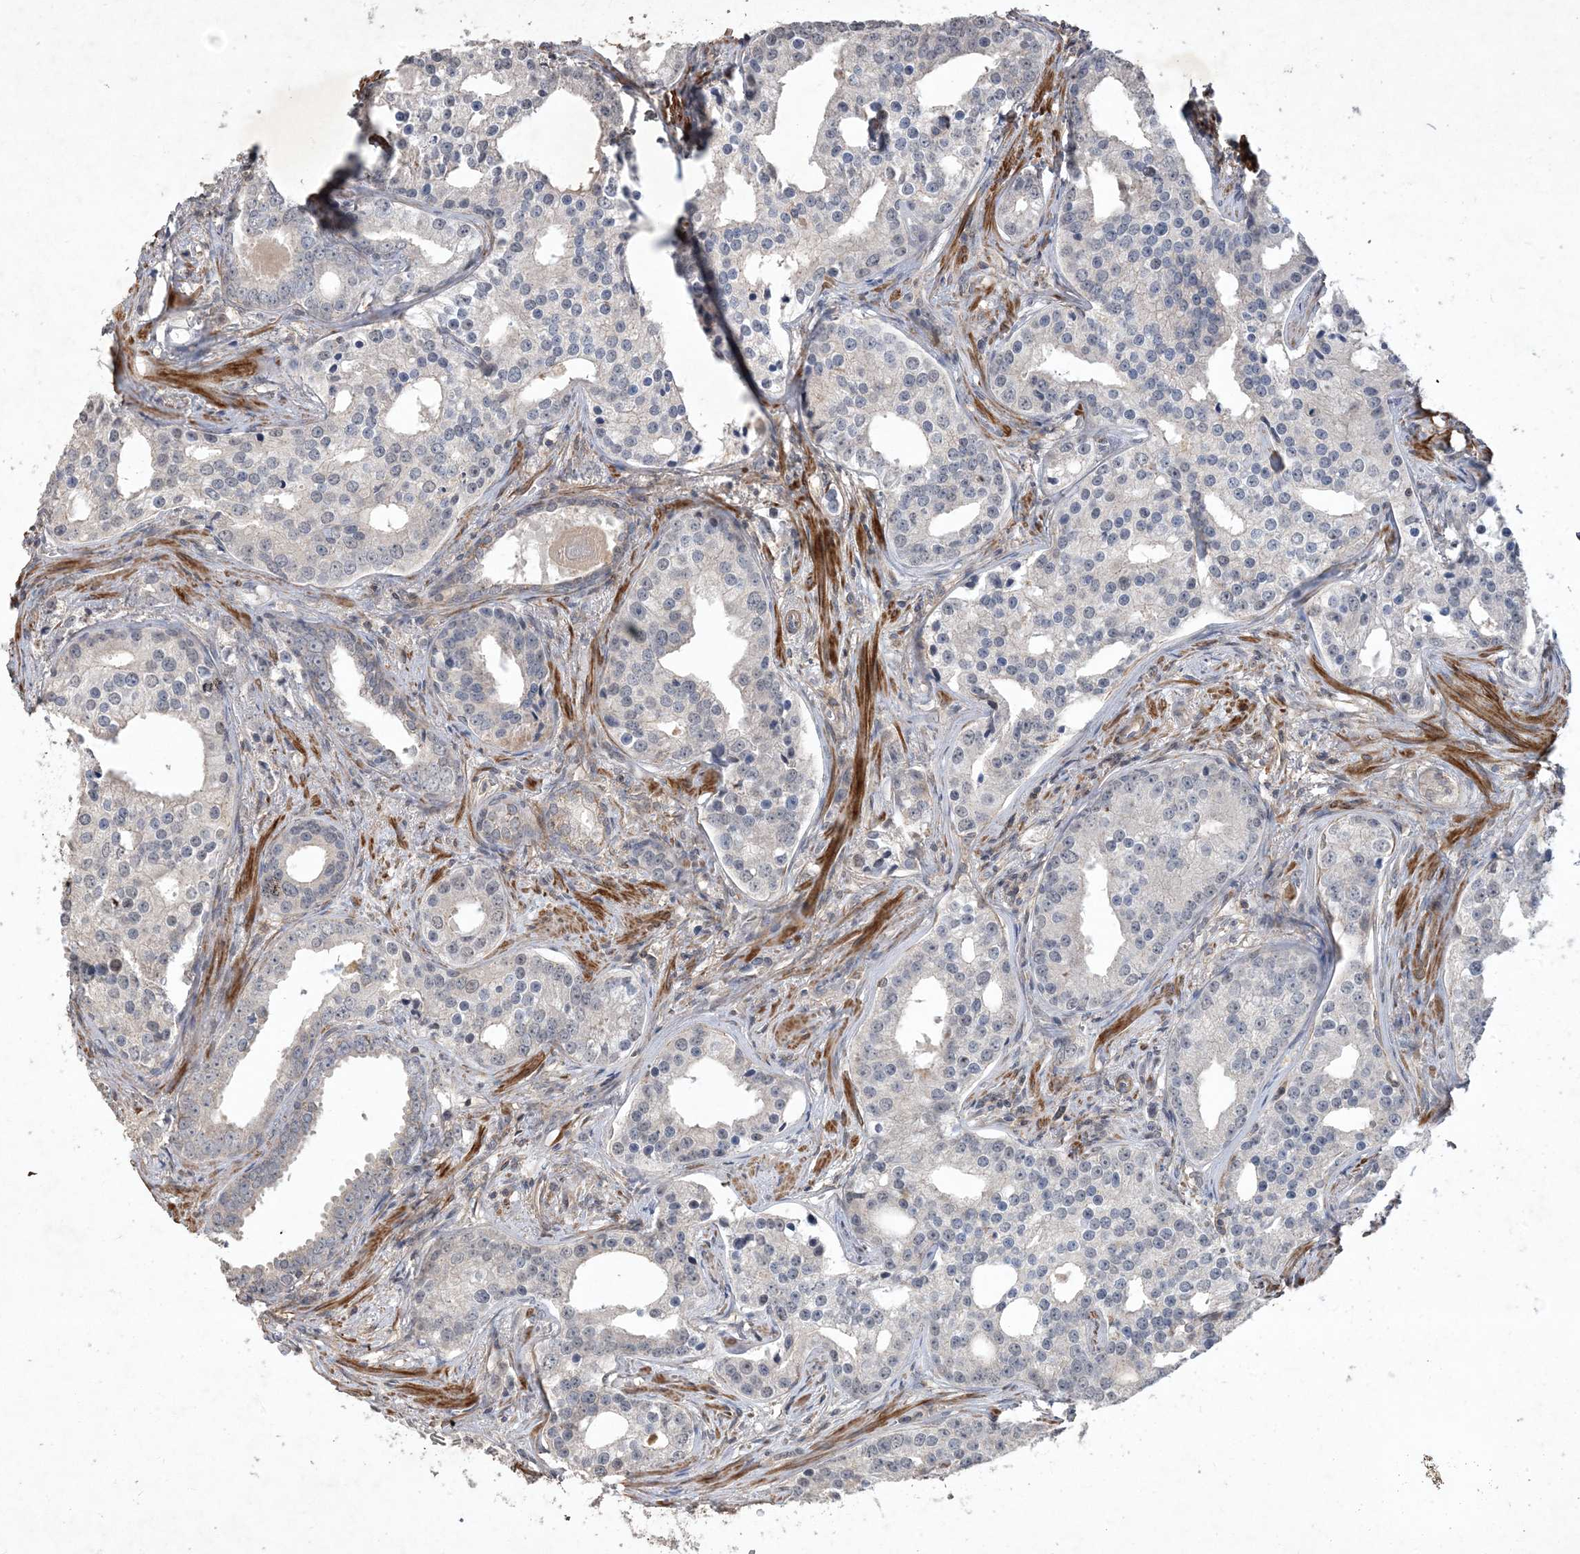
{"staining": {"intensity": "negative", "quantity": "none", "location": "none"}, "tissue": "prostate cancer", "cell_type": "Tumor cells", "image_type": "cancer", "snomed": [{"axis": "morphology", "description": "Adenocarcinoma, High grade"}, {"axis": "topography", "description": "Prostate"}], "caption": "High magnification brightfield microscopy of high-grade adenocarcinoma (prostate) stained with DAB (brown) and counterstained with hematoxylin (blue): tumor cells show no significant expression. Brightfield microscopy of IHC stained with DAB (brown) and hematoxylin (blue), captured at high magnification.", "gene": "PRRT3", "patient": {"sex": "male", "age": 62}}